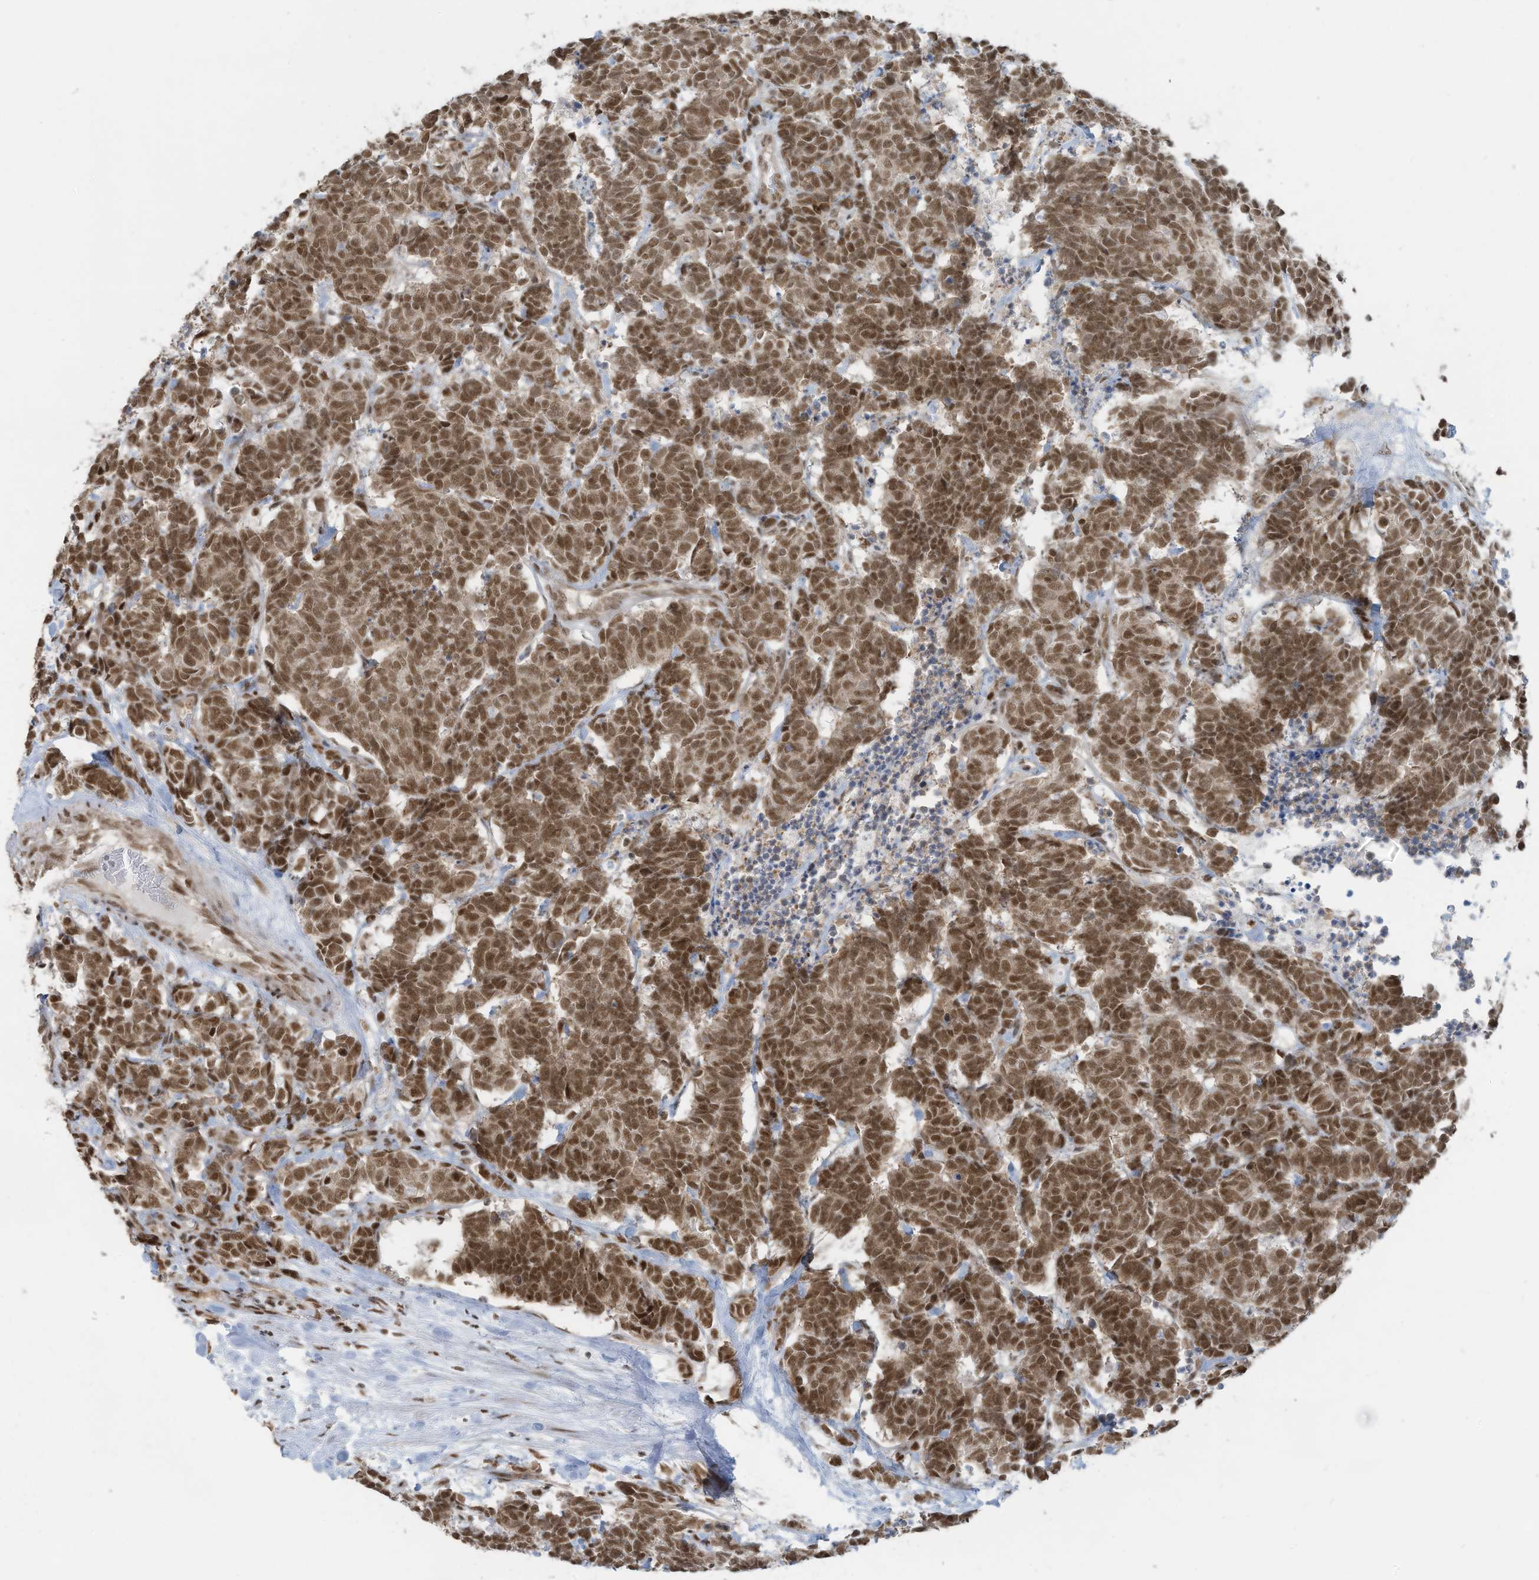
{"staining": {"intensity": "strong", "quantity": ">75%", "location": "nuclear"}, "tissue": "carcinoid", "cell_type": "Tumor cells", "image_type": "cancer", "snomed": [{"axis": "morphology", "description": "Carcinoma, NOS"}, {"axis": "morphology", "description": "Carcinoid, malignant, NOS"}, {"axis": "topography", "description": "Urinary bladder"}], "caption": "Immunohistochemistry image of human carcinoma stained for a protein (brown), which reveals high levels of strong nuclear expression in approximately >75% of tumor cells.", "gene": "DBR1", "patient": {"sex": "male", "age": 57}}